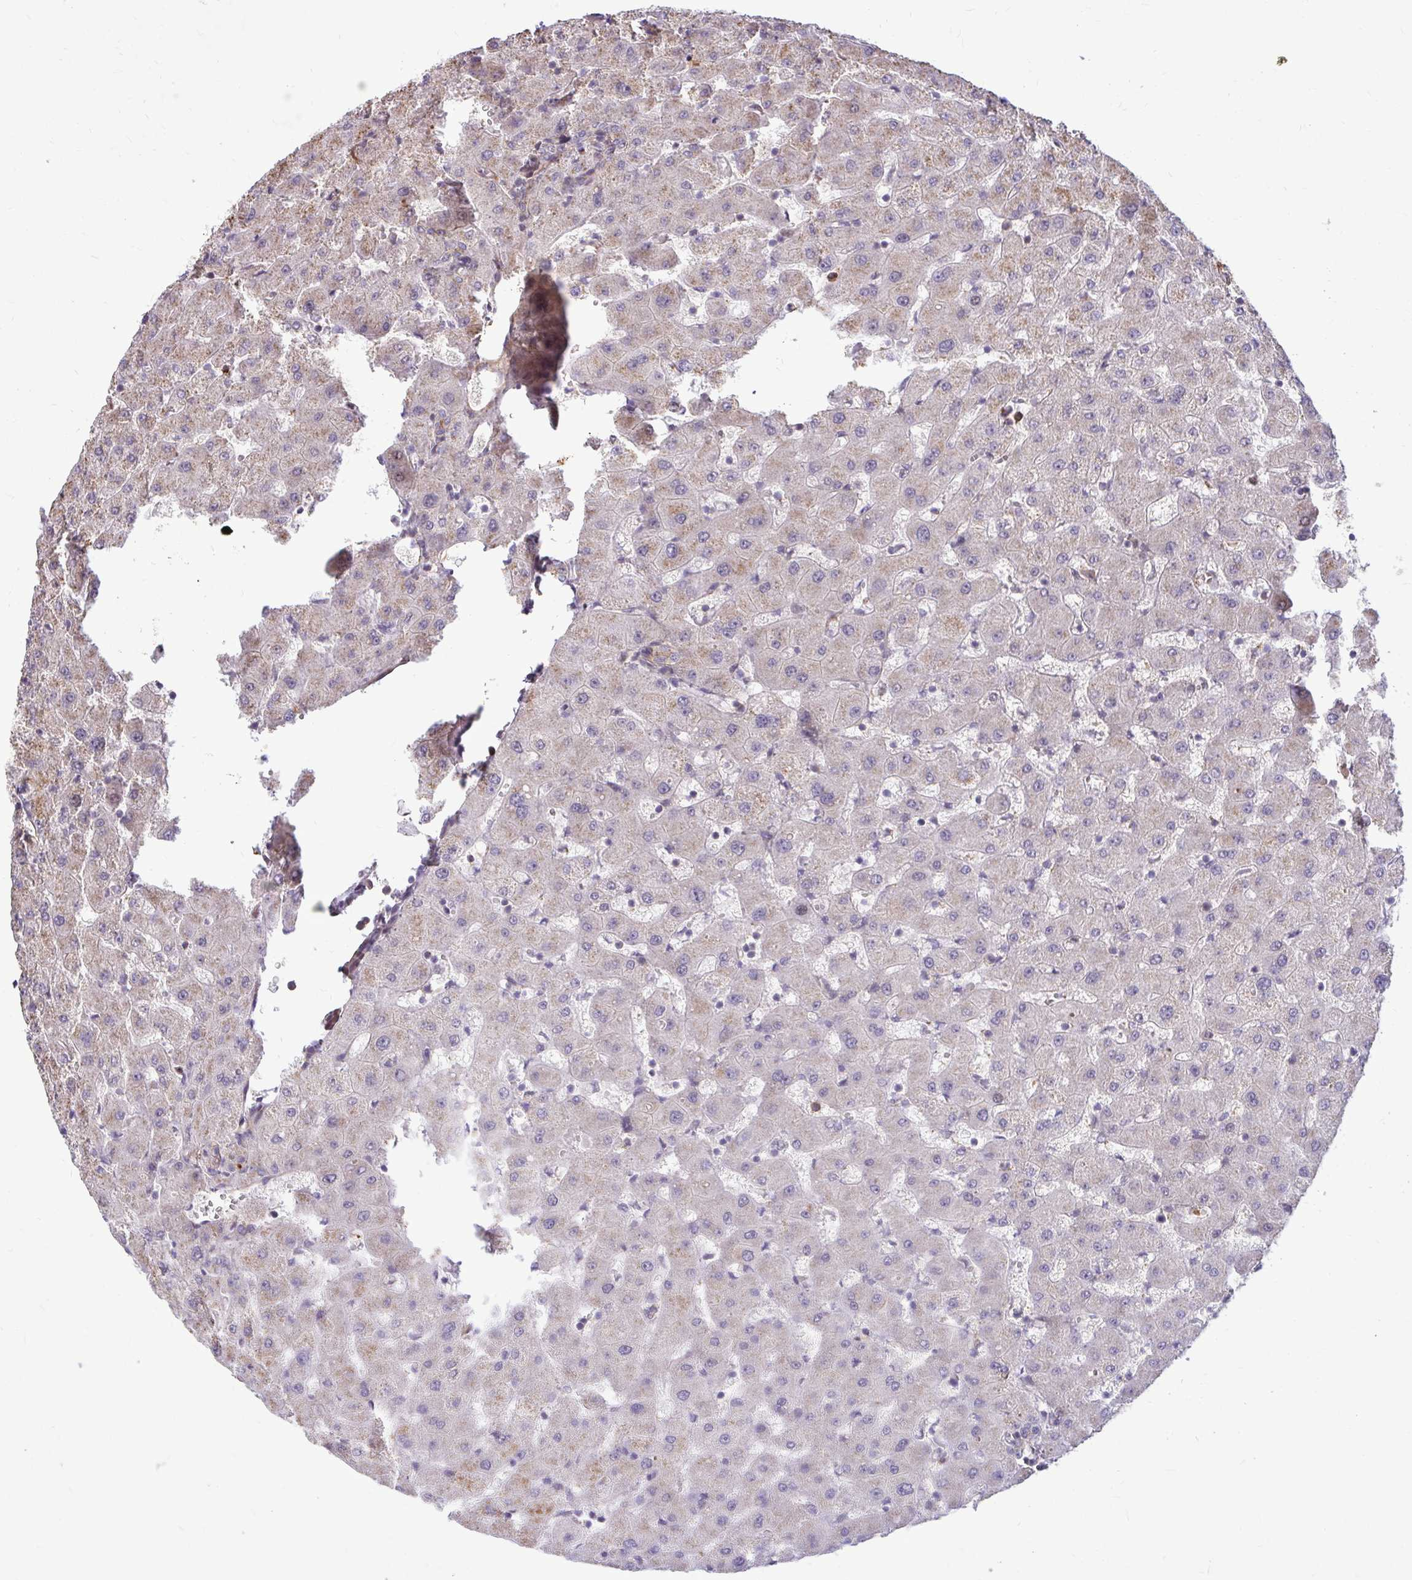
{"staining": {"intensity": "weak", "quantity": "<25%", "location": "cytoplasmic/membranous"}, "tissue": "liver", "cell_type": "Cholangiocytes", "image_type": "normal", "snomed": [{"axis": "morphology", "description": "Normal tissue, NOS"}, {"axis": "topography", "description": "Liver"}], "caption": "A histopathology image of liver stained for a protein displays no brown staining in cholangiocytes. (Brightfield microscopy of DAB (3,3'-diaminobenzidine) immunohistochemistry (IHC) at high magnification).", "gene": "TRIP6", "patient": {"sex": "female", "age": 63}}